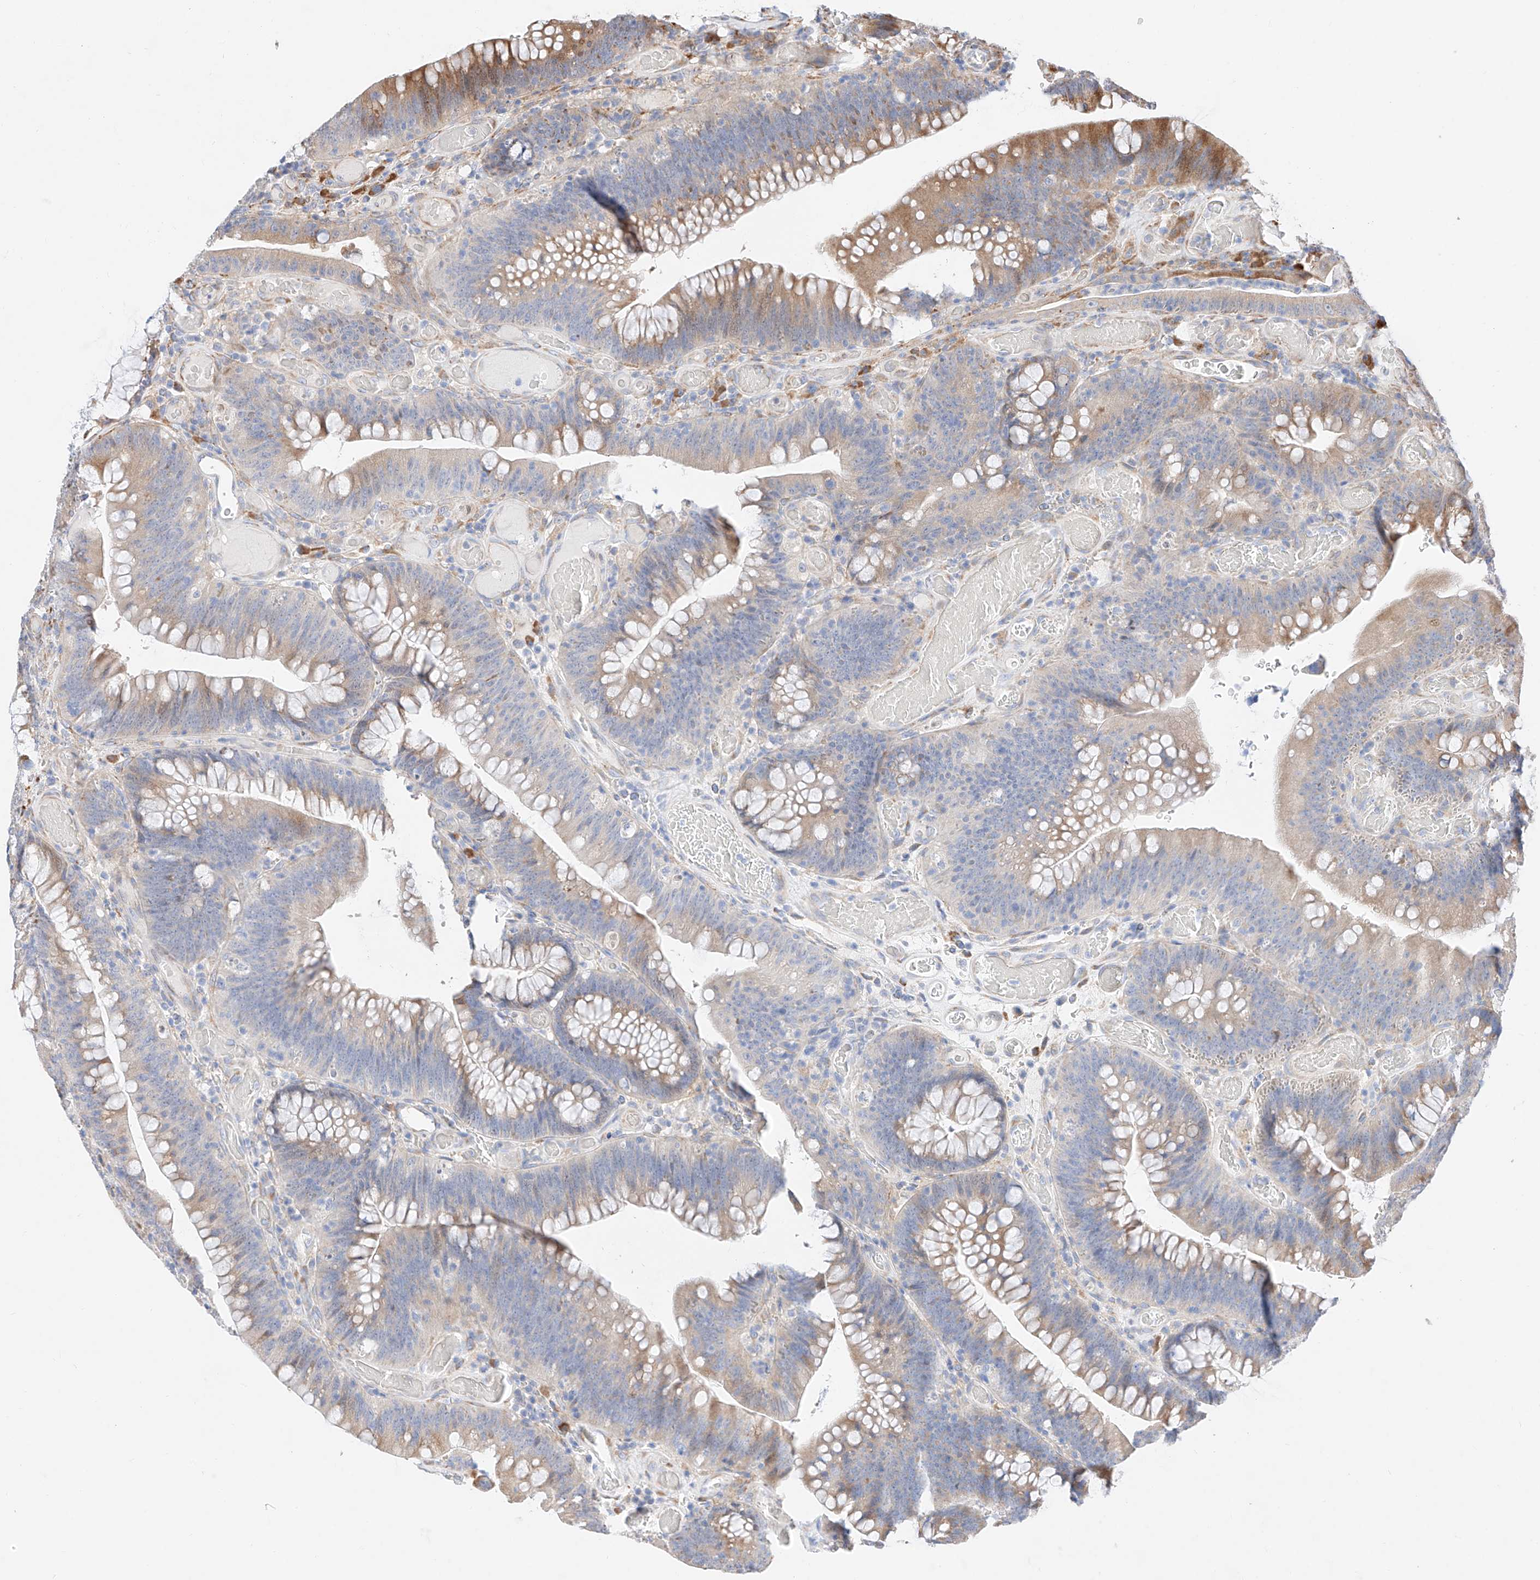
{"staining": {"intensity": "moderate", "quantity": "<25%", "location": "cytoplasmic/membranous"}, "tissue": "colorectal cancer", "cell_type": "Tumor cells", "image_type": "cancer", "snomed": [{"axis": "morphology", "description": "Normal tissue, NOS"}, {"axis": "topography", "description": "Colon"}], "caption": "High-power microscopy captured an immunohistochemistry micrograph of colorectal cancer, revealing moderate cytoplasmic/membranous staining in about <25% of tumor cells. (Brightfield microscopy of DAB IHC at high magnification).", "gene": "ATP9B", "patient": {"sex": "female", "age": 82}}